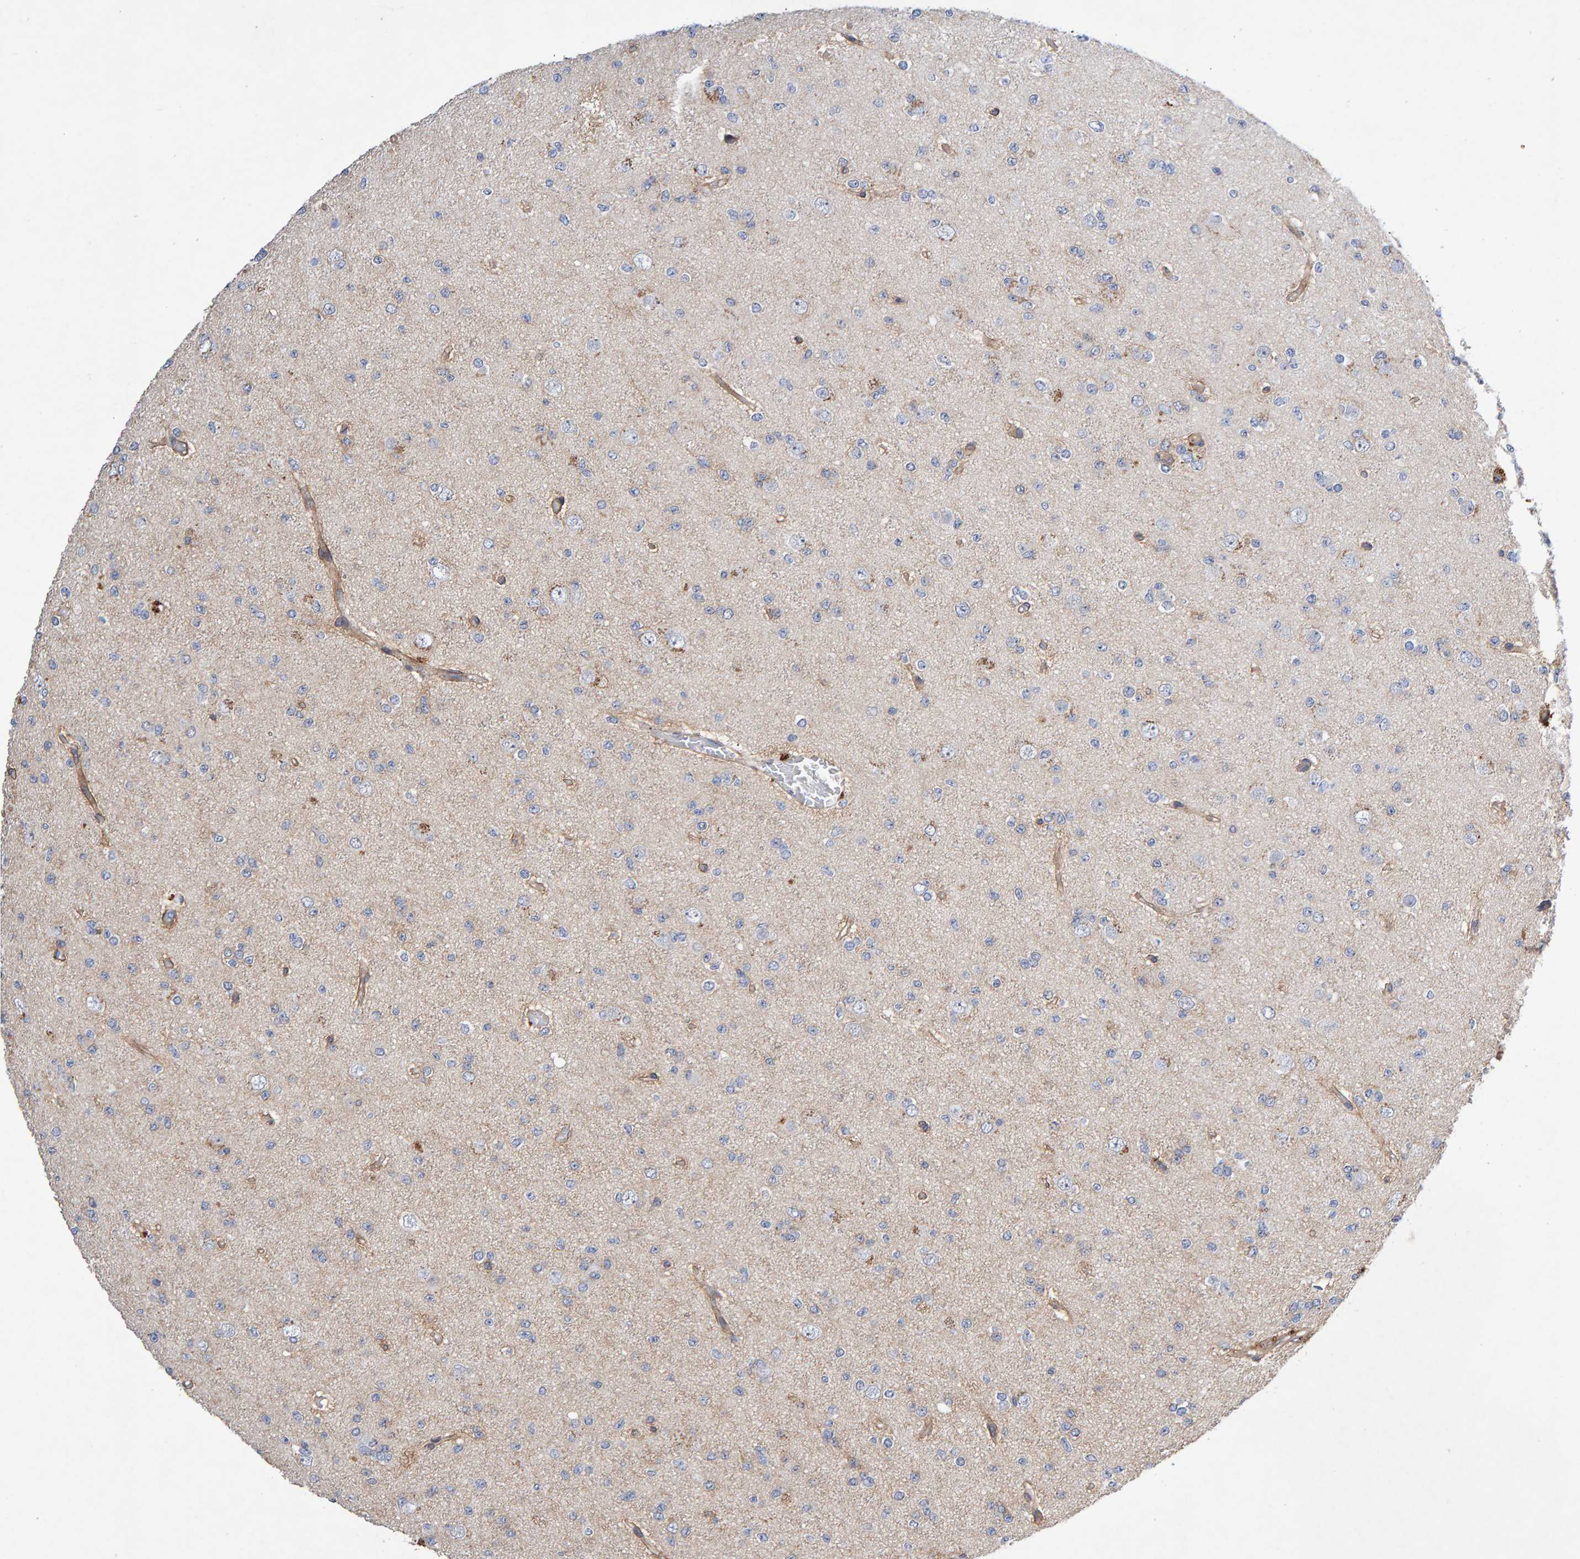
{"staining": {"intensity": "negative", "quantity": "none", "location": "none"}, "tissue": "glioma", "cell_type": "Tumor cells", "image_type": "cancer", "snomed": [{"axis": "morphology", "description": "Glioma, malignant, Low grade"}, {"axis": "topography", "description": "Brain"}], "caption": "Tumor cells are negative for brown protein staining in malignant glioma (low-grade).", "gene": "EFR3A", "patient": {"sex": "female", "age": 22}}